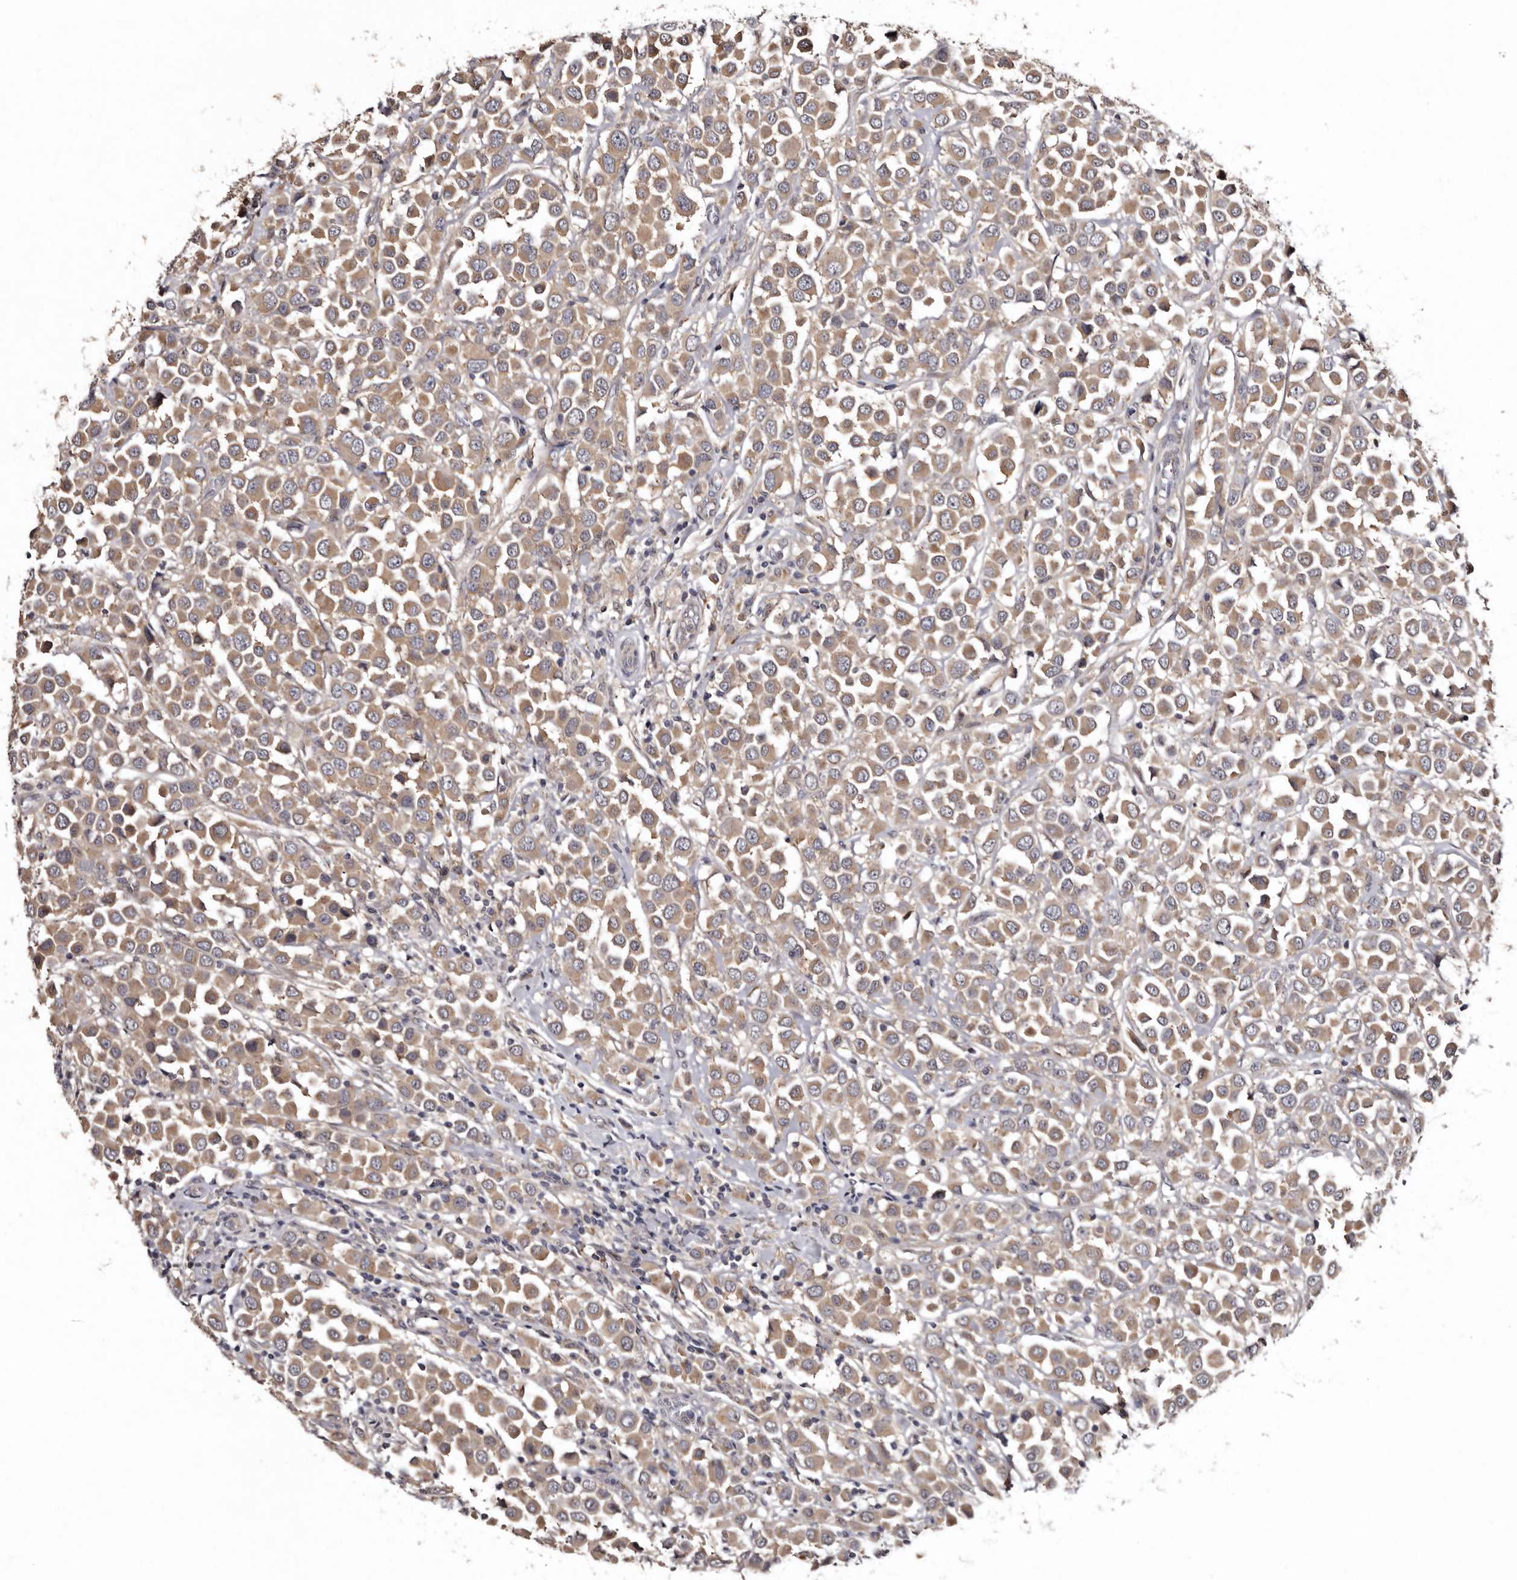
{"staining": {"intensity": "moderate", "quantity": ">75%", "location": "cytoplasmic/membranous"}, "tissue": "breast cancer", "cell_type": "Tumor cells", "image_type": "cancer", "snomed": [{"axis": "morphology", "description": "Duct carcinoma"}, {"axis": "topography", "description": "Breast"}], "caption": "Moderate cytoplasmic/membranous protein staining is appreciated in about >75% of tumor cells in breast invasive ductal carcinoma.", "gene": "FAM91A1", "patient": {"sex": "female", "age": 61}}